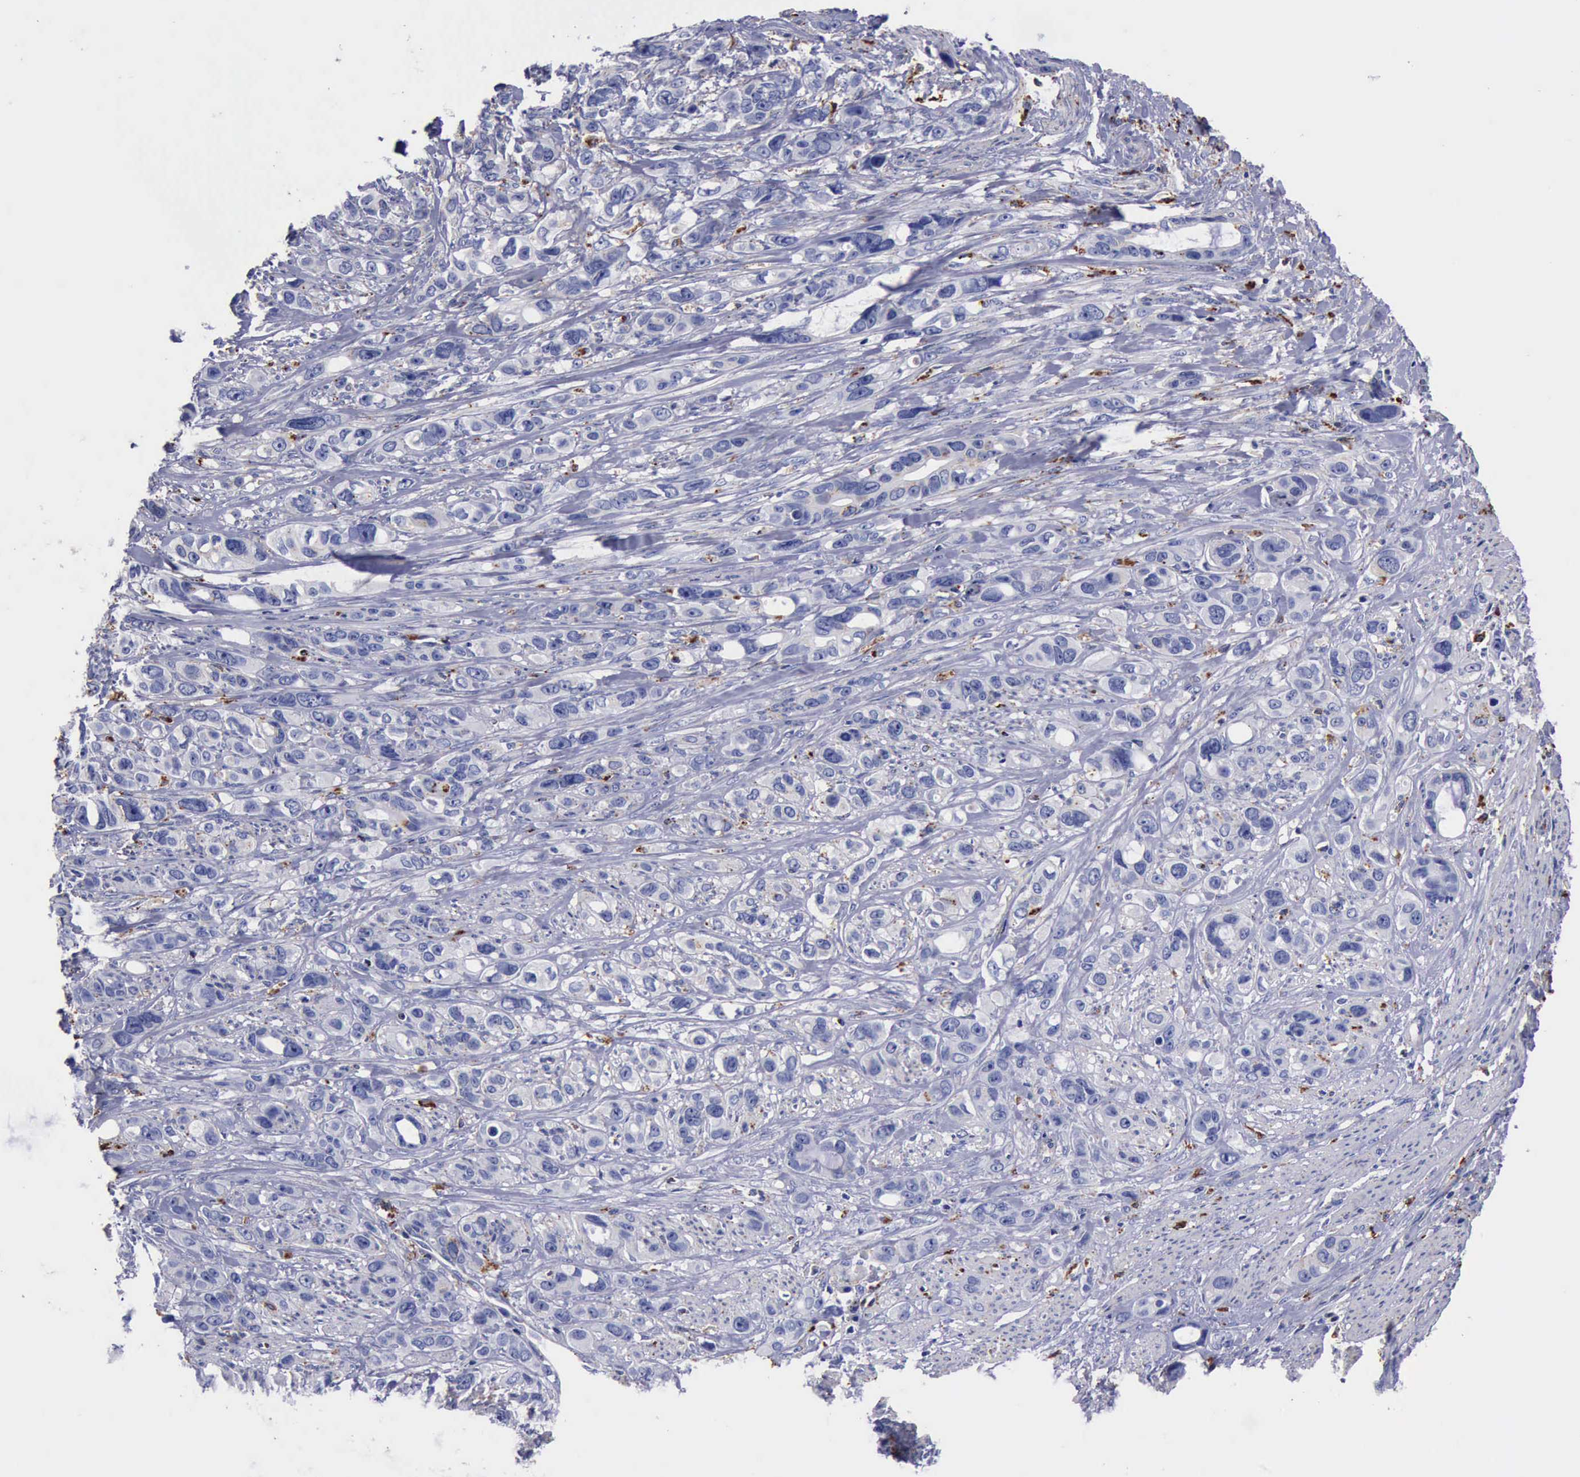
{"staining": {"intensity": "weak", "quantity": "<25%", "location": "cytoplasmic/membranous"}, "tissue": "stomach cancer", "cell_type": "Tumor cells", "image_type": "cancer", "snomed": [{"axis": "morphology", "description": "Adenocarcinoma, NOS"}, {"axis": "topography", "description": "Stomach, upper"}], "caption": "IHC image of neoplastic tissue: human stomach cancer stained with DAB (3,3'-diaminobenzidine) shows no significant protein staining in tumor cells.", "gene": "CTSD", "patient": {"sex": "male", "age": 47}}